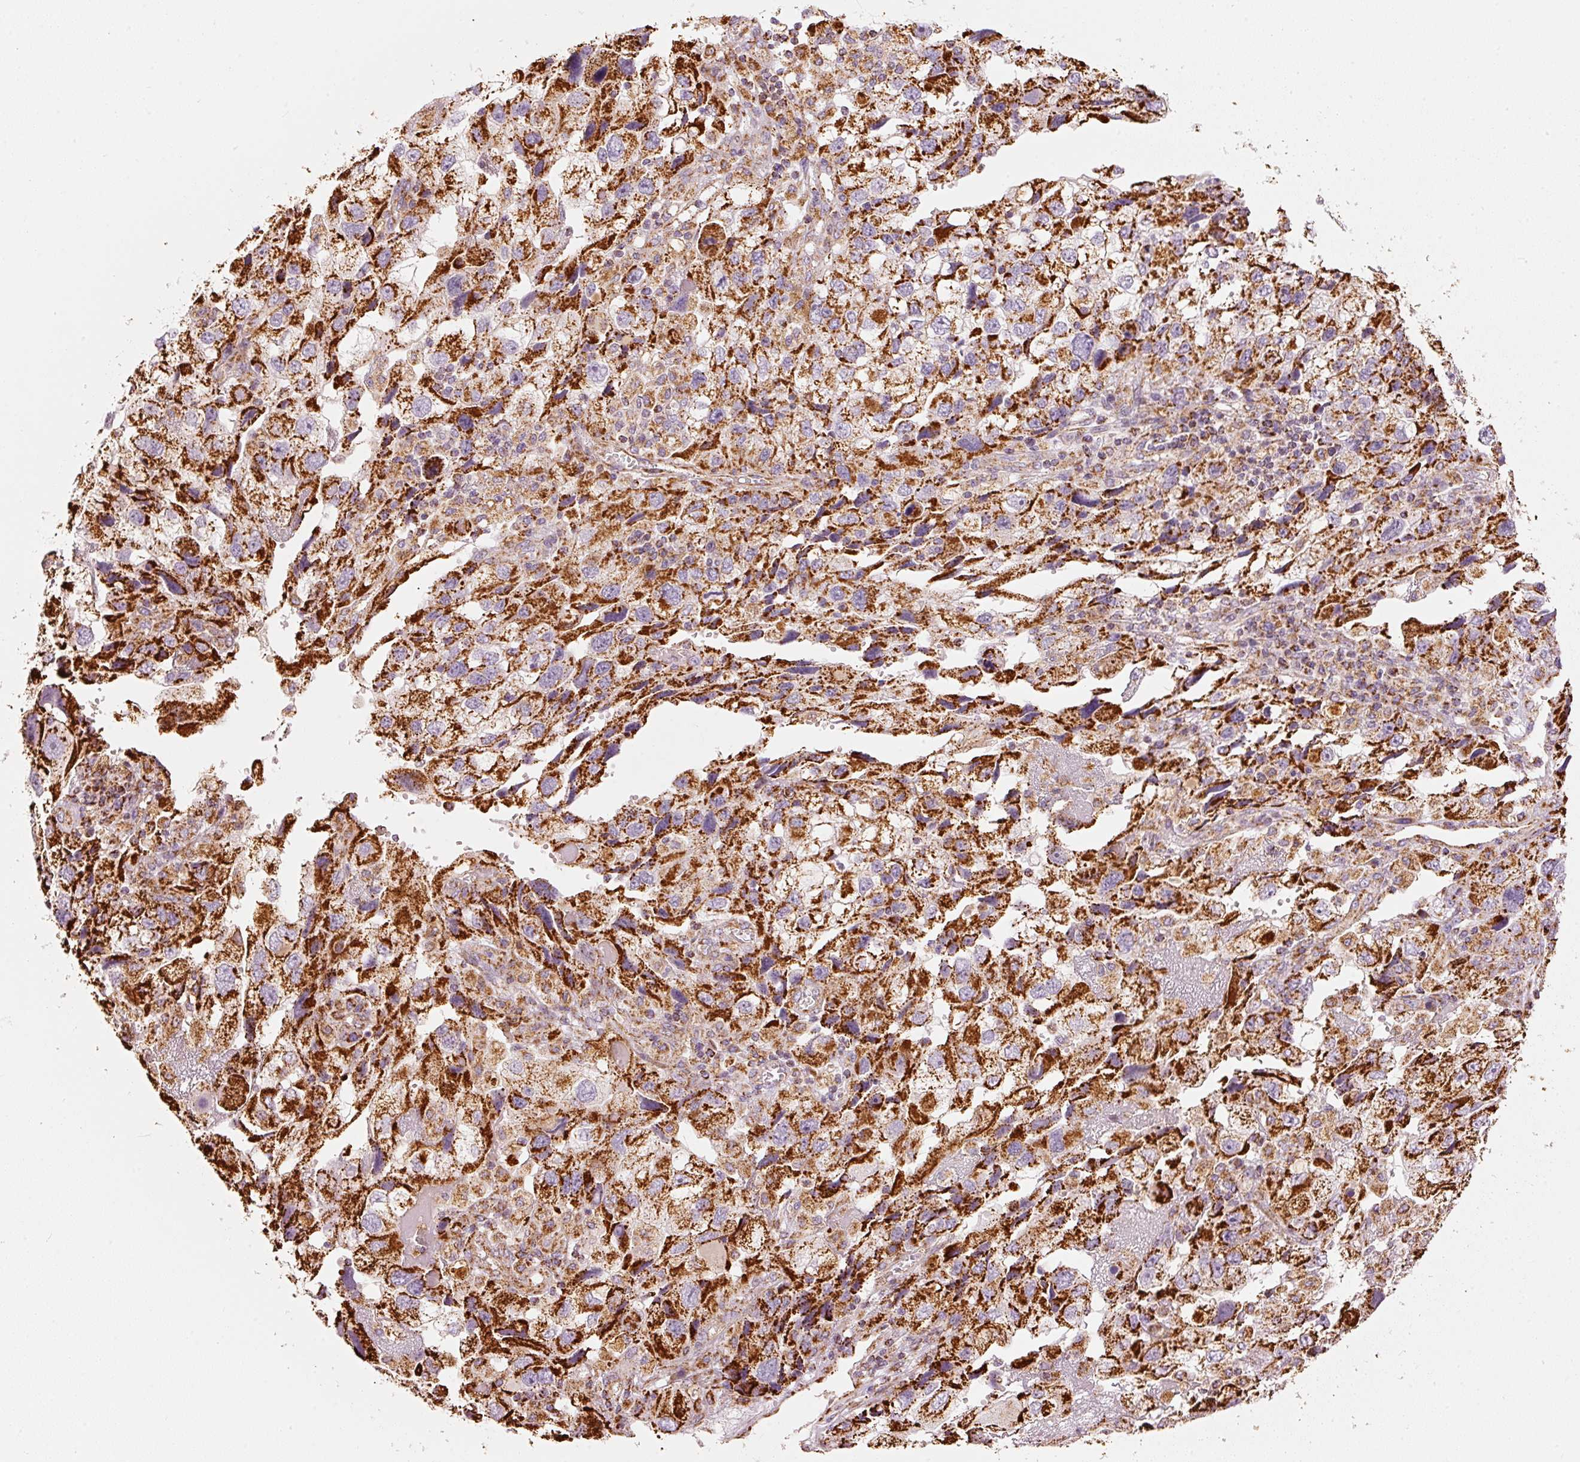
{"staining": {"intensity": "strong", "quantity": ">75%", "location": "cytoplasmic/membranous"}, "tissue": "endometrial cancer", "cell_type": "Tumor cells", "image_type": "cancer", "snomed": [{"axis": "morphology", "description": "Adenocarcinoma, NOS"}, {"axis": "topography", "description": "Endometrium"}], "caption": "Immunohistochemistry (IHC) (DAB (3,3'-diaminobenzidine)) staining of endometrial adenocarcinoma reveals strong cytoplasmic/membranous protein expression in approximately >75% of tumor cells. Nuclei are stained in blue.", "gene": "C17orf98", "patient": {"sex": "female", "age": 49}}